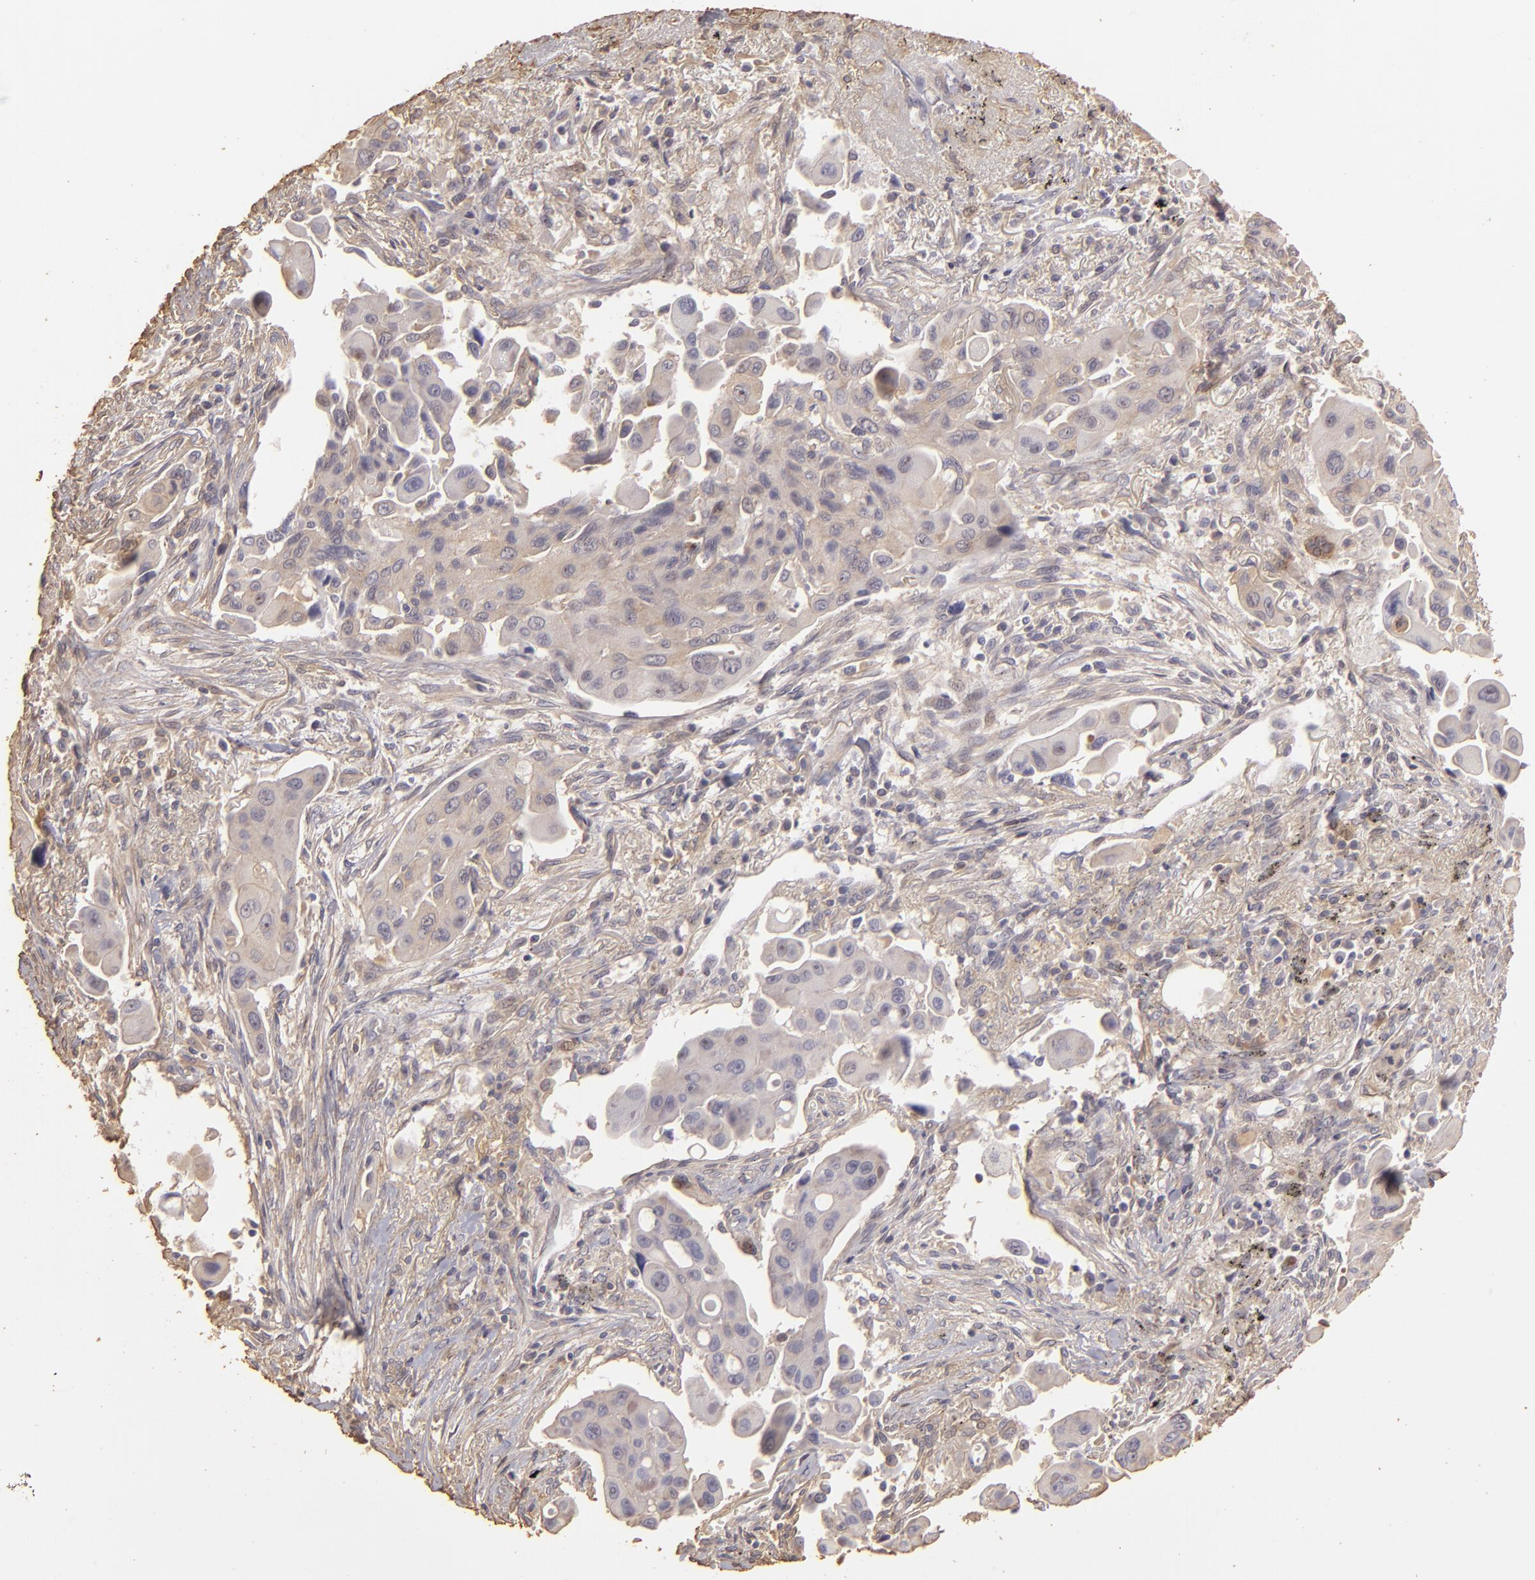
{"staining": {"intensity": "negative", "quantity": "none", "location": "none"}, "tissue": "lung cancer", "cell_type": "Tumor cells", "image_type": "cancer", "snomed": [{"axis": "morphology", "description": "Adenocarcinoma, NOS"}, {"axis": "topography", "description": "Lung"}], "caption": "Tumor cells are negative for protein expression in human lung cancer. (DAB IHC visualized using brightfield microscopy, high magnification).", "gene": "HSPB6", "patient": {"sex": "male", "age": 68}}